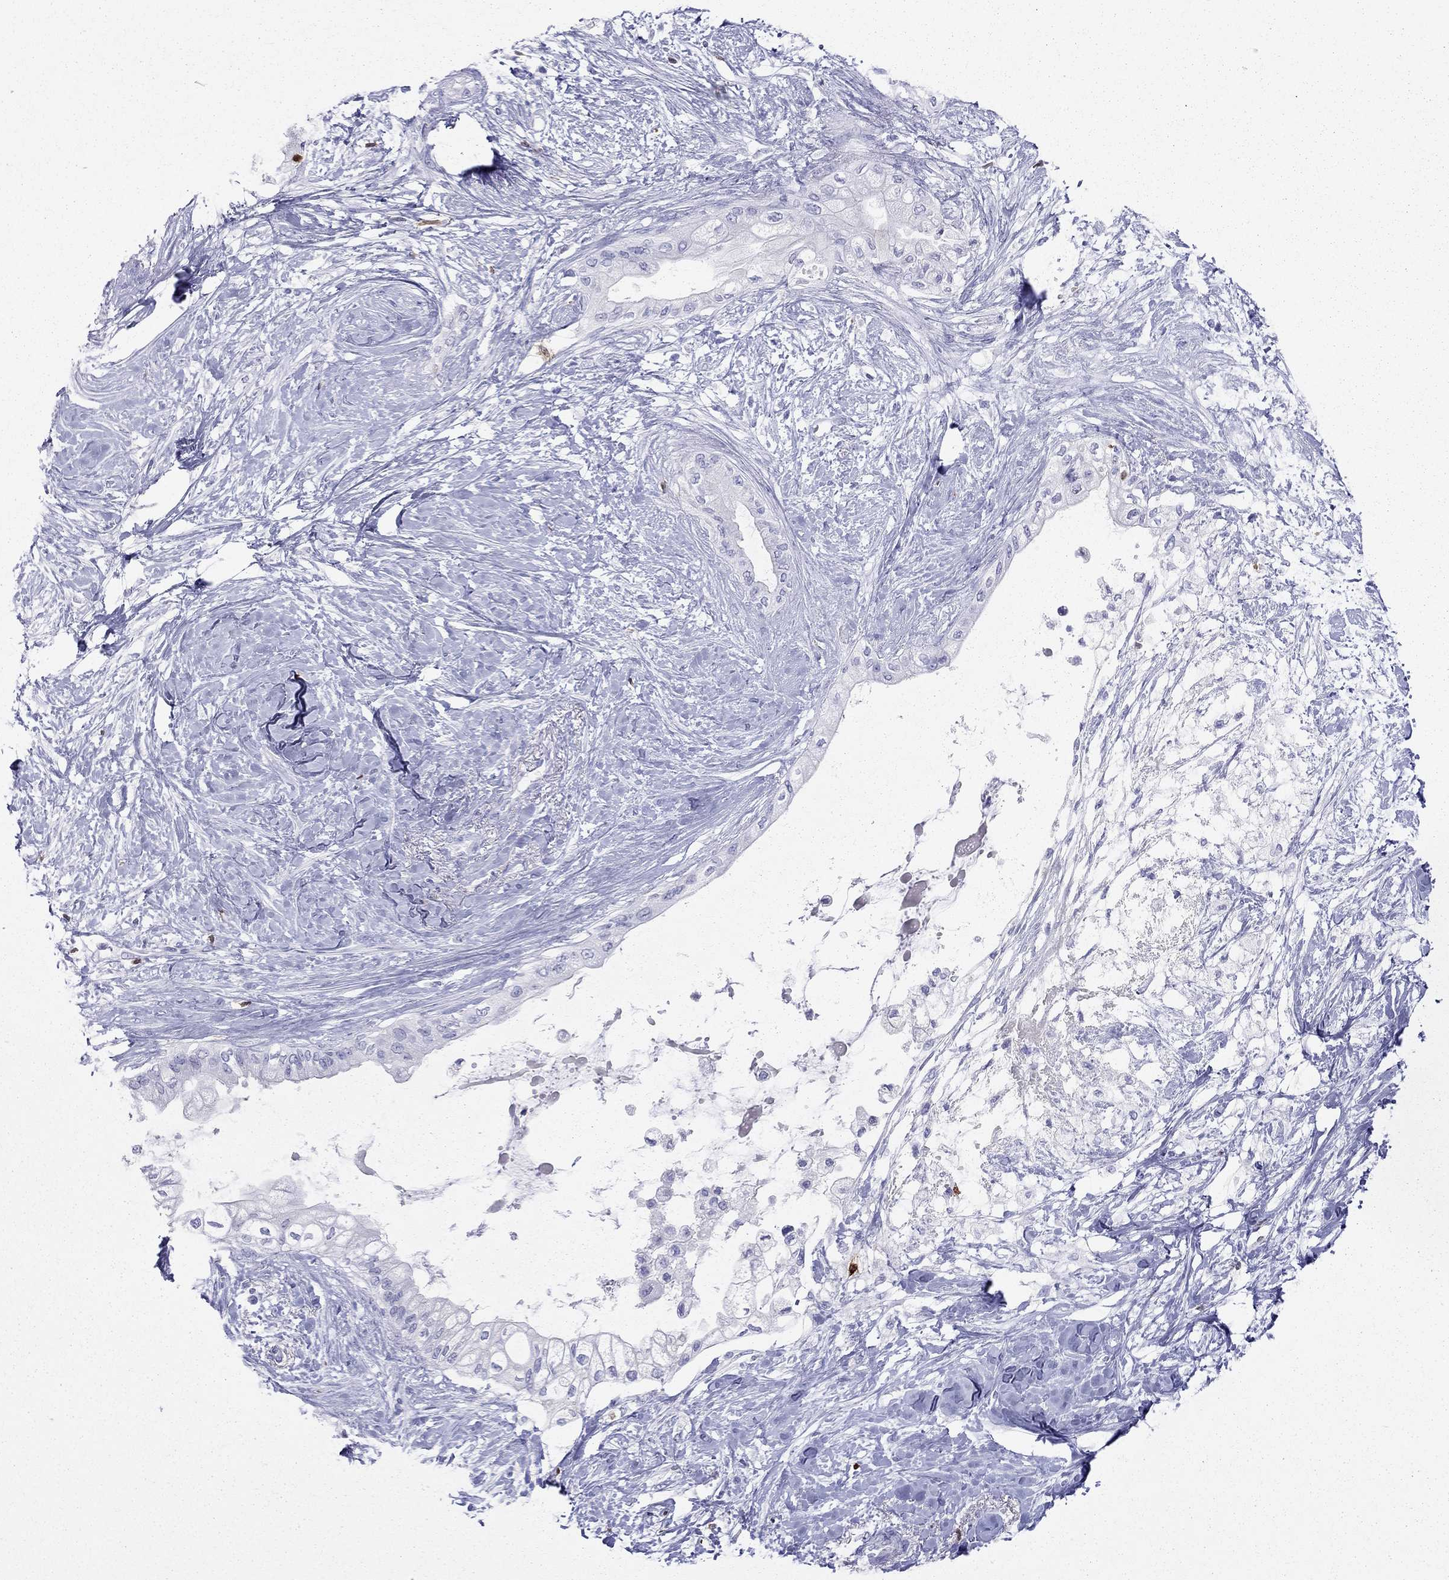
{"staining": {"intensity": "negative", "quantity": "none", "location": "none"}, "tissue": "pancreatic cancer", "cell_type": "Tumor cells", "image_type": "cancer", "snomed": [{"axis": "morphology", "description": "Normal tissue, NOS"}, {"axis": "morphology", "description": "Adenocarcinoma, NOS"}, {"axis": "topography", "description": "Pancreas"}, {"axis": "topography", "description": "Duodenum"}], "caption": "This is a micrograph of IHC staining of adenocarcinoma (pancreatic), which shows no positivity in tumor cells.", "gene": "SH2D2A", "patient": {"sex": "female", "age": 60}}